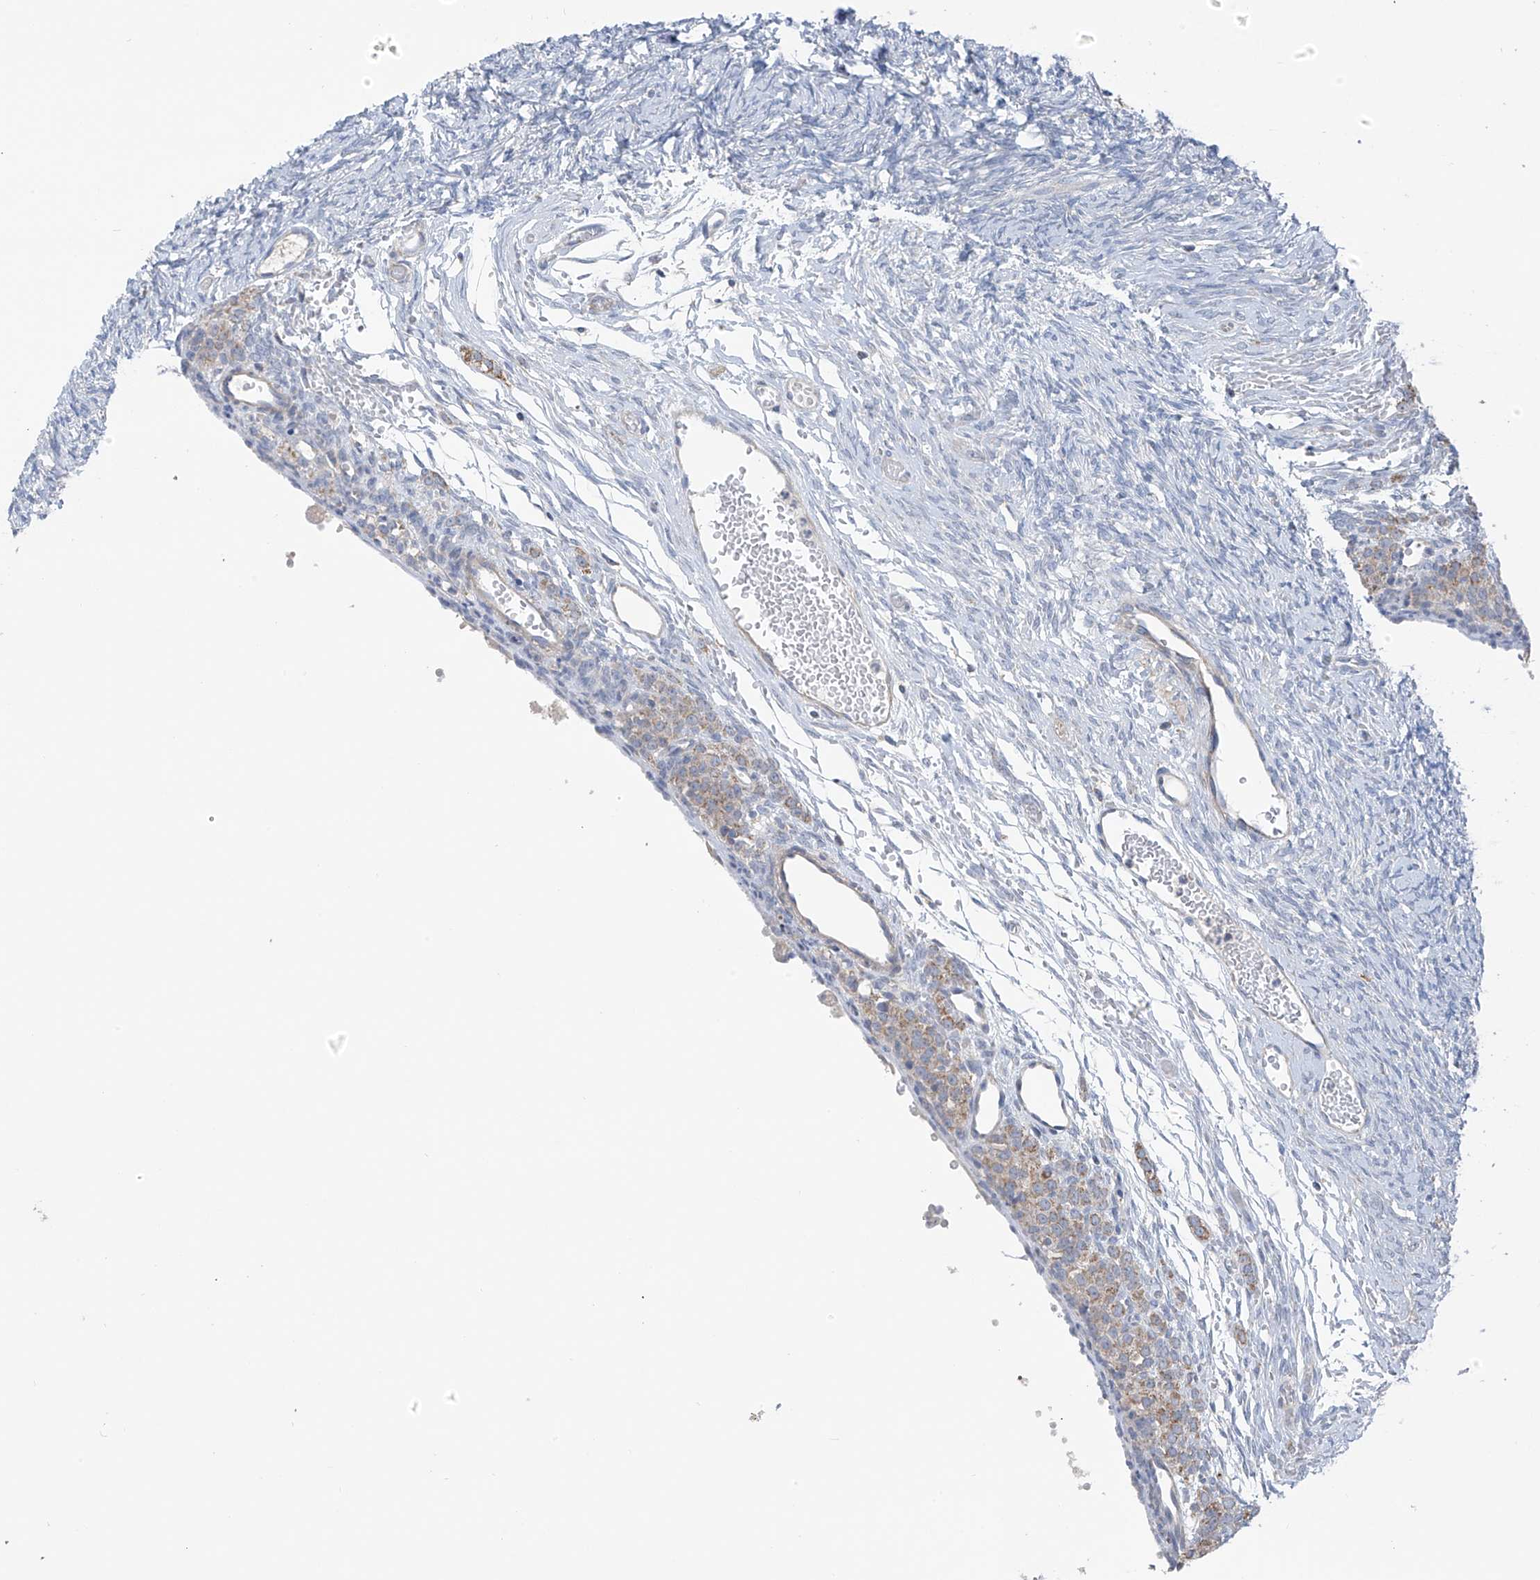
{"staining": {"intensity": "negative", "quantity": "none", "location": "none"}, "tissue": "ovary", "cell_type": "Ovarian stroma cells", "image_type": "normal", "snomed": [{"axis": "morphology", "description": "Adenocarcinoma, NOS"}, {"axis": "topography", "description": "Endometrium"}], "caption": "A photomicrograph of ovary stained for a protein shows no brown staining in ovarian stroma cells. (DAB immunohistochemistry, high magnification).", "gene": "SYN3", "patient": {"sex": "female", "age": 32}}